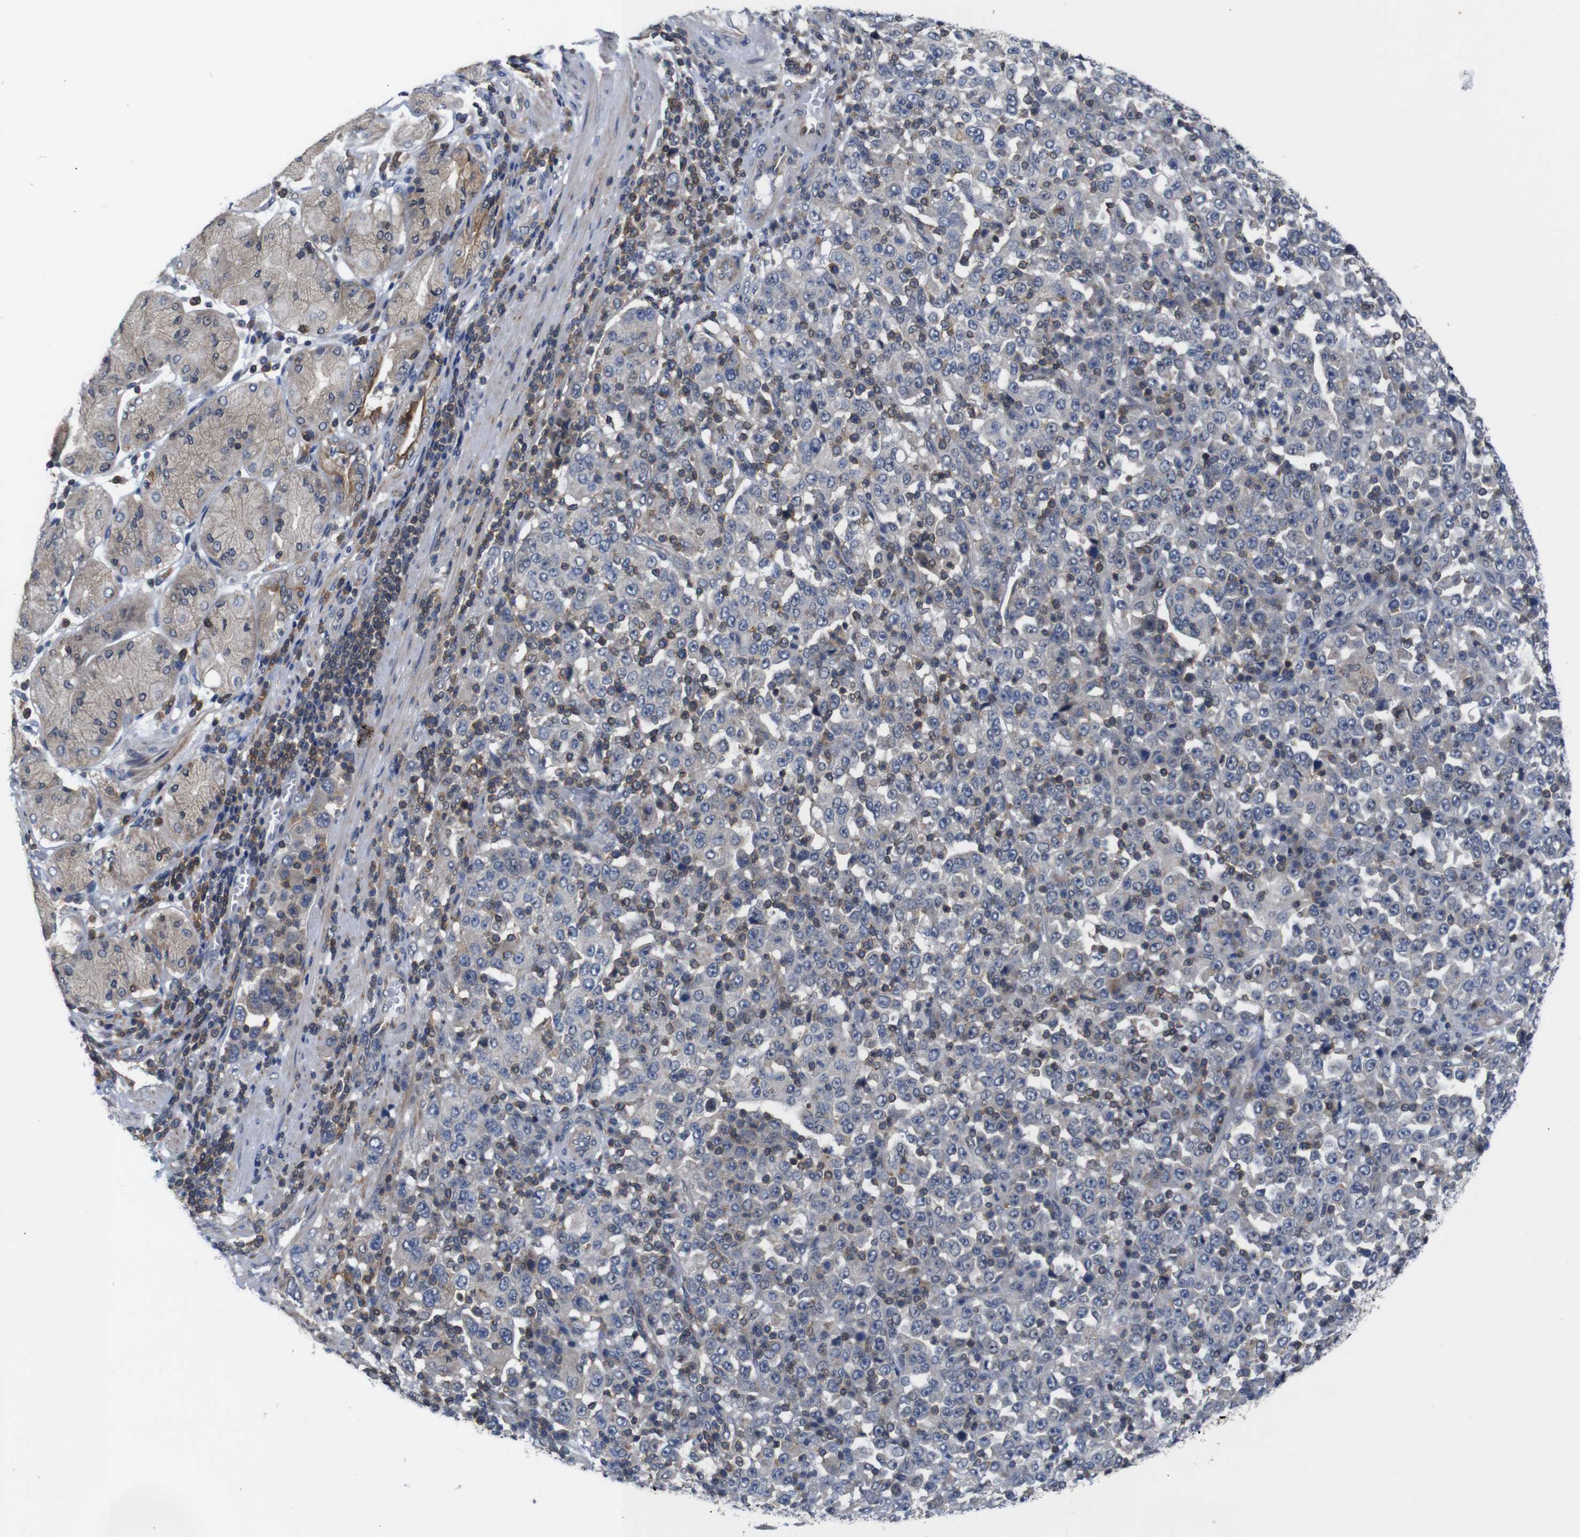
{"staining": {"intensity": "weak", "quantity": "<25%", "location": "cytoplasmic/membranous"}, "tissue": "stomach cancer", "cell_type": "Tumor cells", "image_type": "cancer", "snomed": [{"axis": "morphology", "description": "Normal tissue, NOS"}, {"axis": "morphology", "description": "Adenocarcinoma, NOS"}, {"axis": "topography", "description": "Stomach, upper"}, {"axis": "topography", "description": "Stomach"}], "caption": "Immunohistochemistry (IHC) of stomach adenocarcinoma demonstrates no expression in tumor cells. Nuclei are stained in blue.", "gene": "BRWD3", "patient": {"sex": "male", "age": 59}}